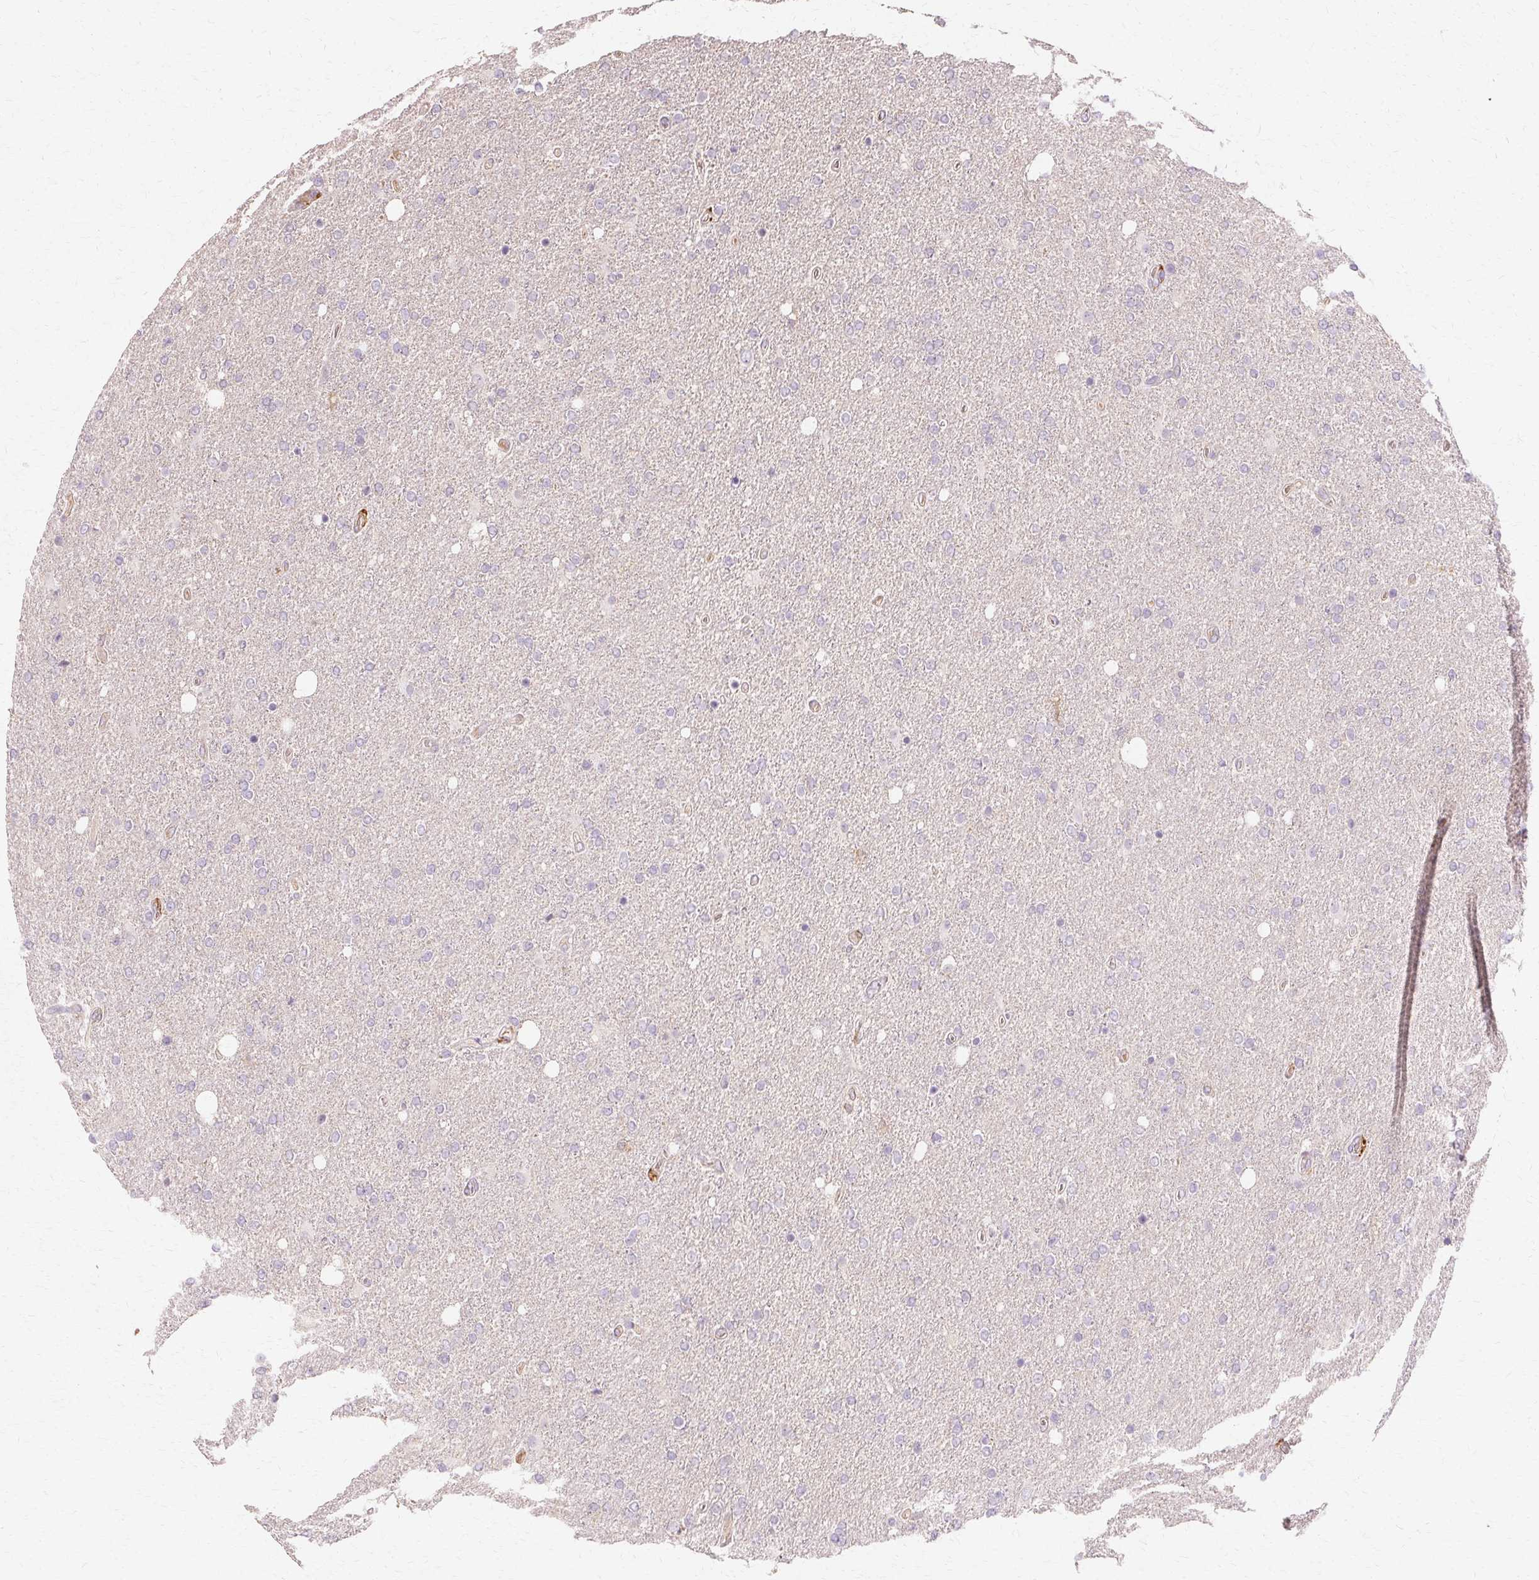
{"staining": {"intensity": "negative", "quantity": "none", "location": "none"}, "tissue": "glioma", "cell_type": "Tumor cells", "image_type": "cancer", "snomed": [{"axis": "morphology", "description": "Glioma, malignant, High grade"}, {"axis": "topography", "description": "Cerebral cortex"}], "caption": "Photomicrograph shows no protein expression in tumor cells of malignant glioma (high-grade) tissue. (DAB (3,3'-diaminobenzidine) immunohistochemistry visualized using brightfield microscopy, high magnification).", "gene": "IFNGR1", "patient": {"sex": "male", "age": 70}}